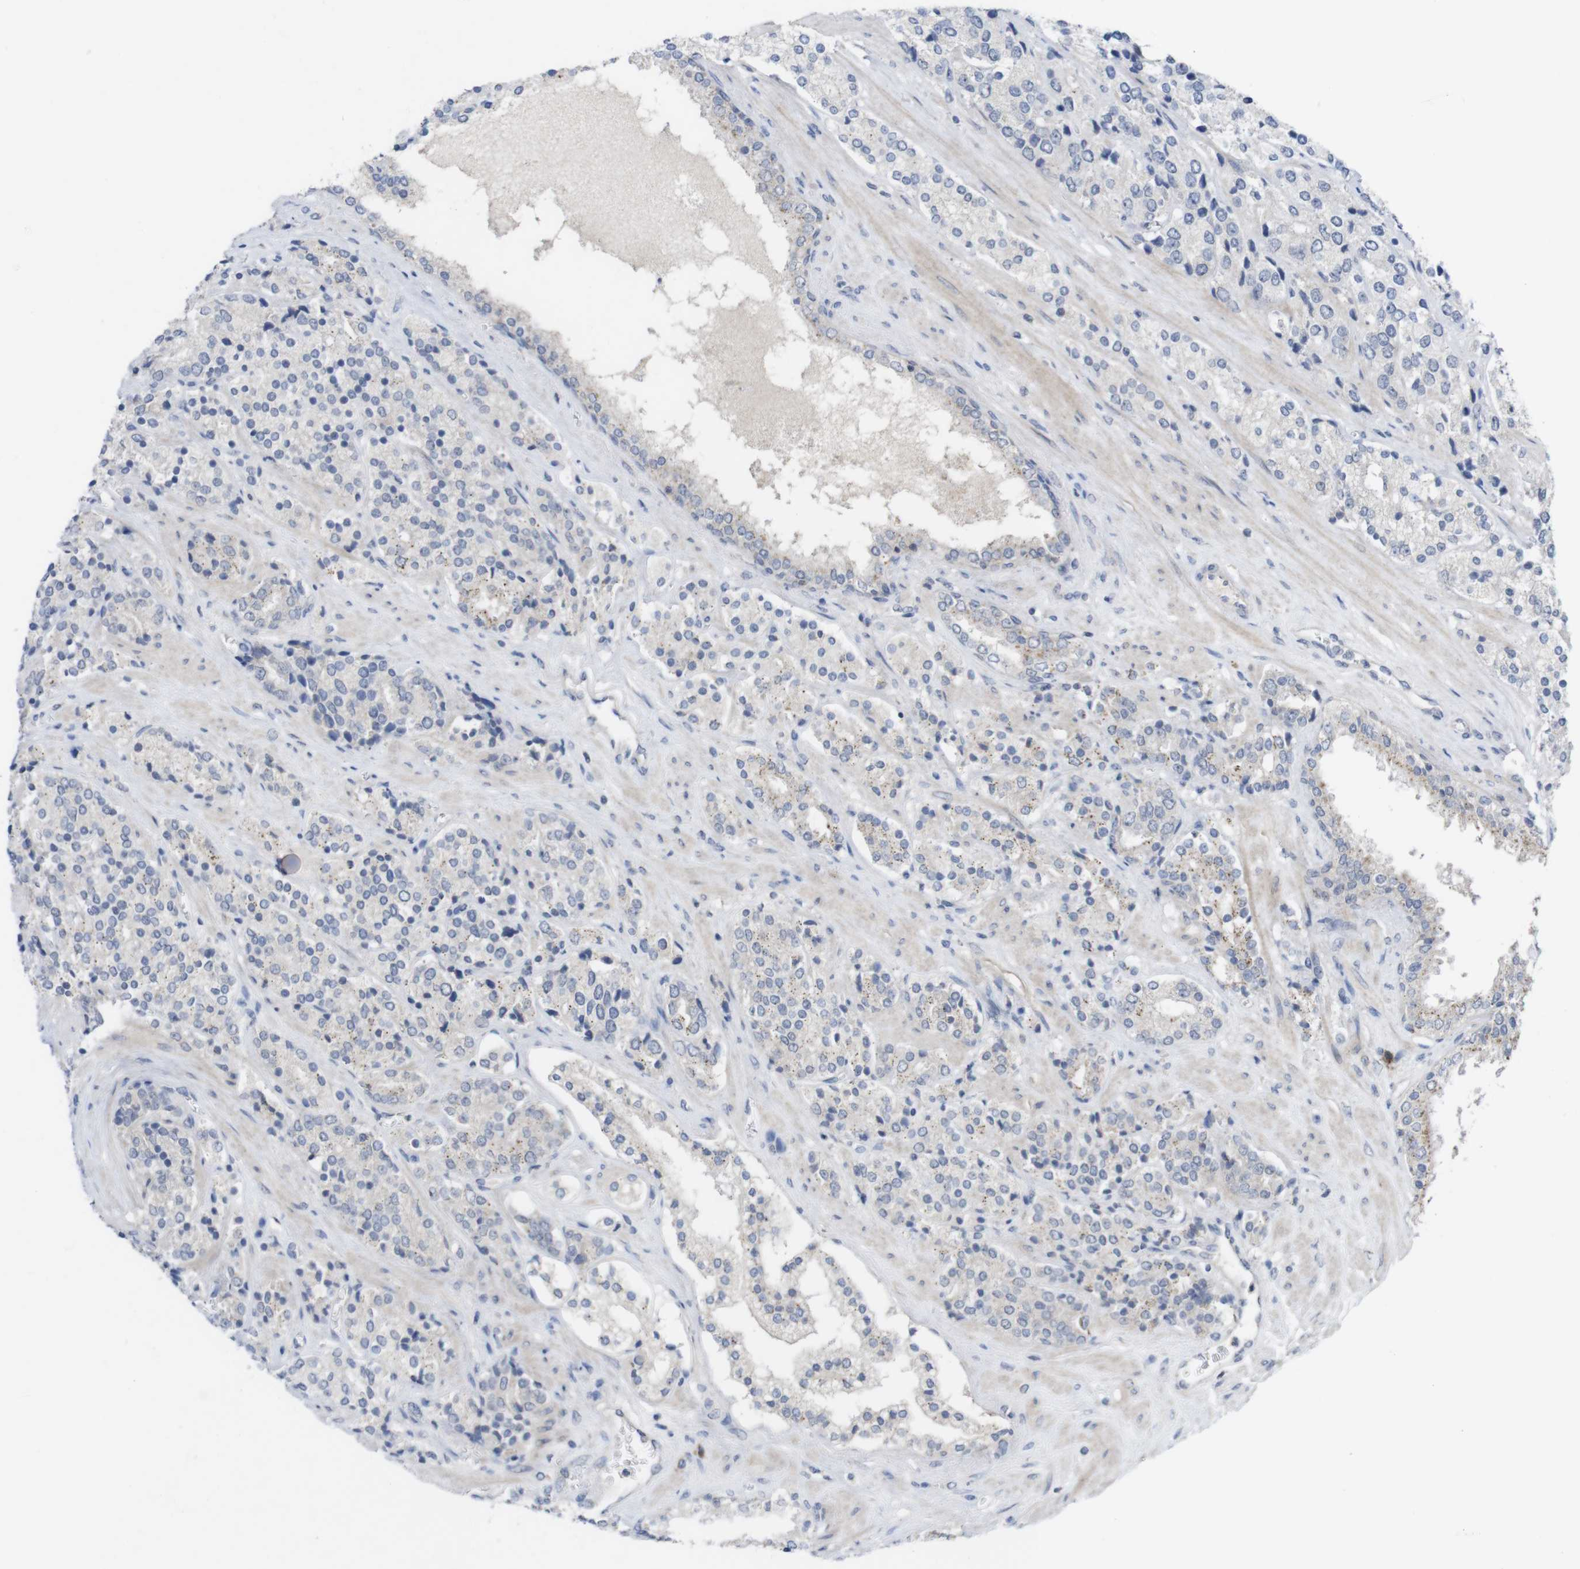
{"staining": {"intensity": "weak", "quantity": "<25%", "location": "cytoplasmic/membranous"}, "tissue": "prostate cancer", "cell_type": "Tumor cells", "image_type": "cancer", "snomed": [{"axis": "morphology", "description": "Adenocarcinoma, High grade"}, {"axis": "topography", "description": "Prostate"}], "caption": "Prostate cancer (adenocarcinoma (high-grade)) was stained to show a protein in brown. There is no significant positivity in tumor cells.", "gene": "SLAMF7", "patient": {"sex": "male", "age": 71}}